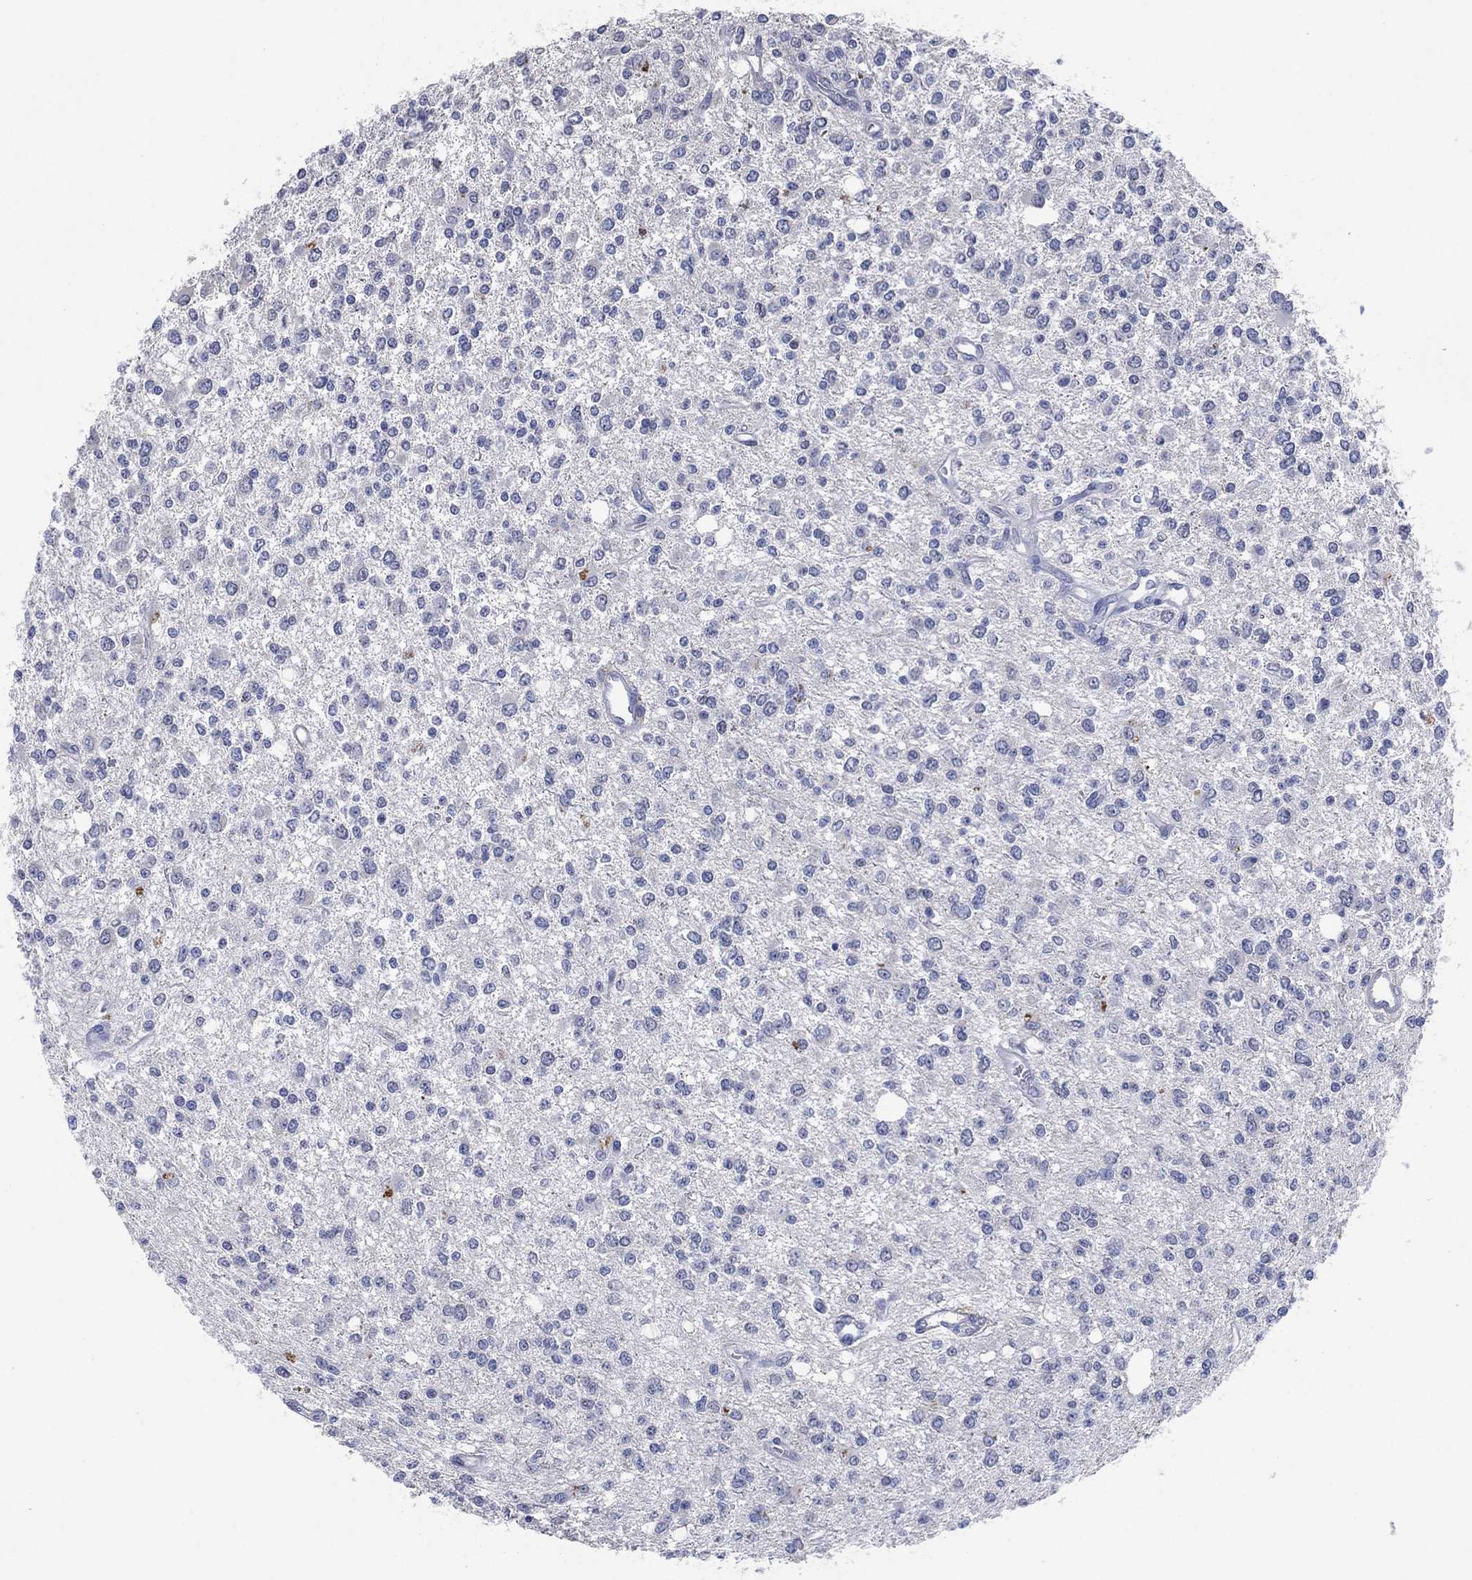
{"staining": {"intensity": "negative", "quantity": "none", "location": "none"}, "tissue": "glioma", "cell_type": "Tumor cells", "image_type": "cancer", "snomed": [{"axis": "morphology", "description": "Glioma, malignant, Low grade"}, {"axis": "topography", "description": "Brain"}], "caption": "The histopathology image exhibits no staining of tumor cells in glioma.", "gene": "FSCN2", "patient": {"sex": "male", "age": 67}}